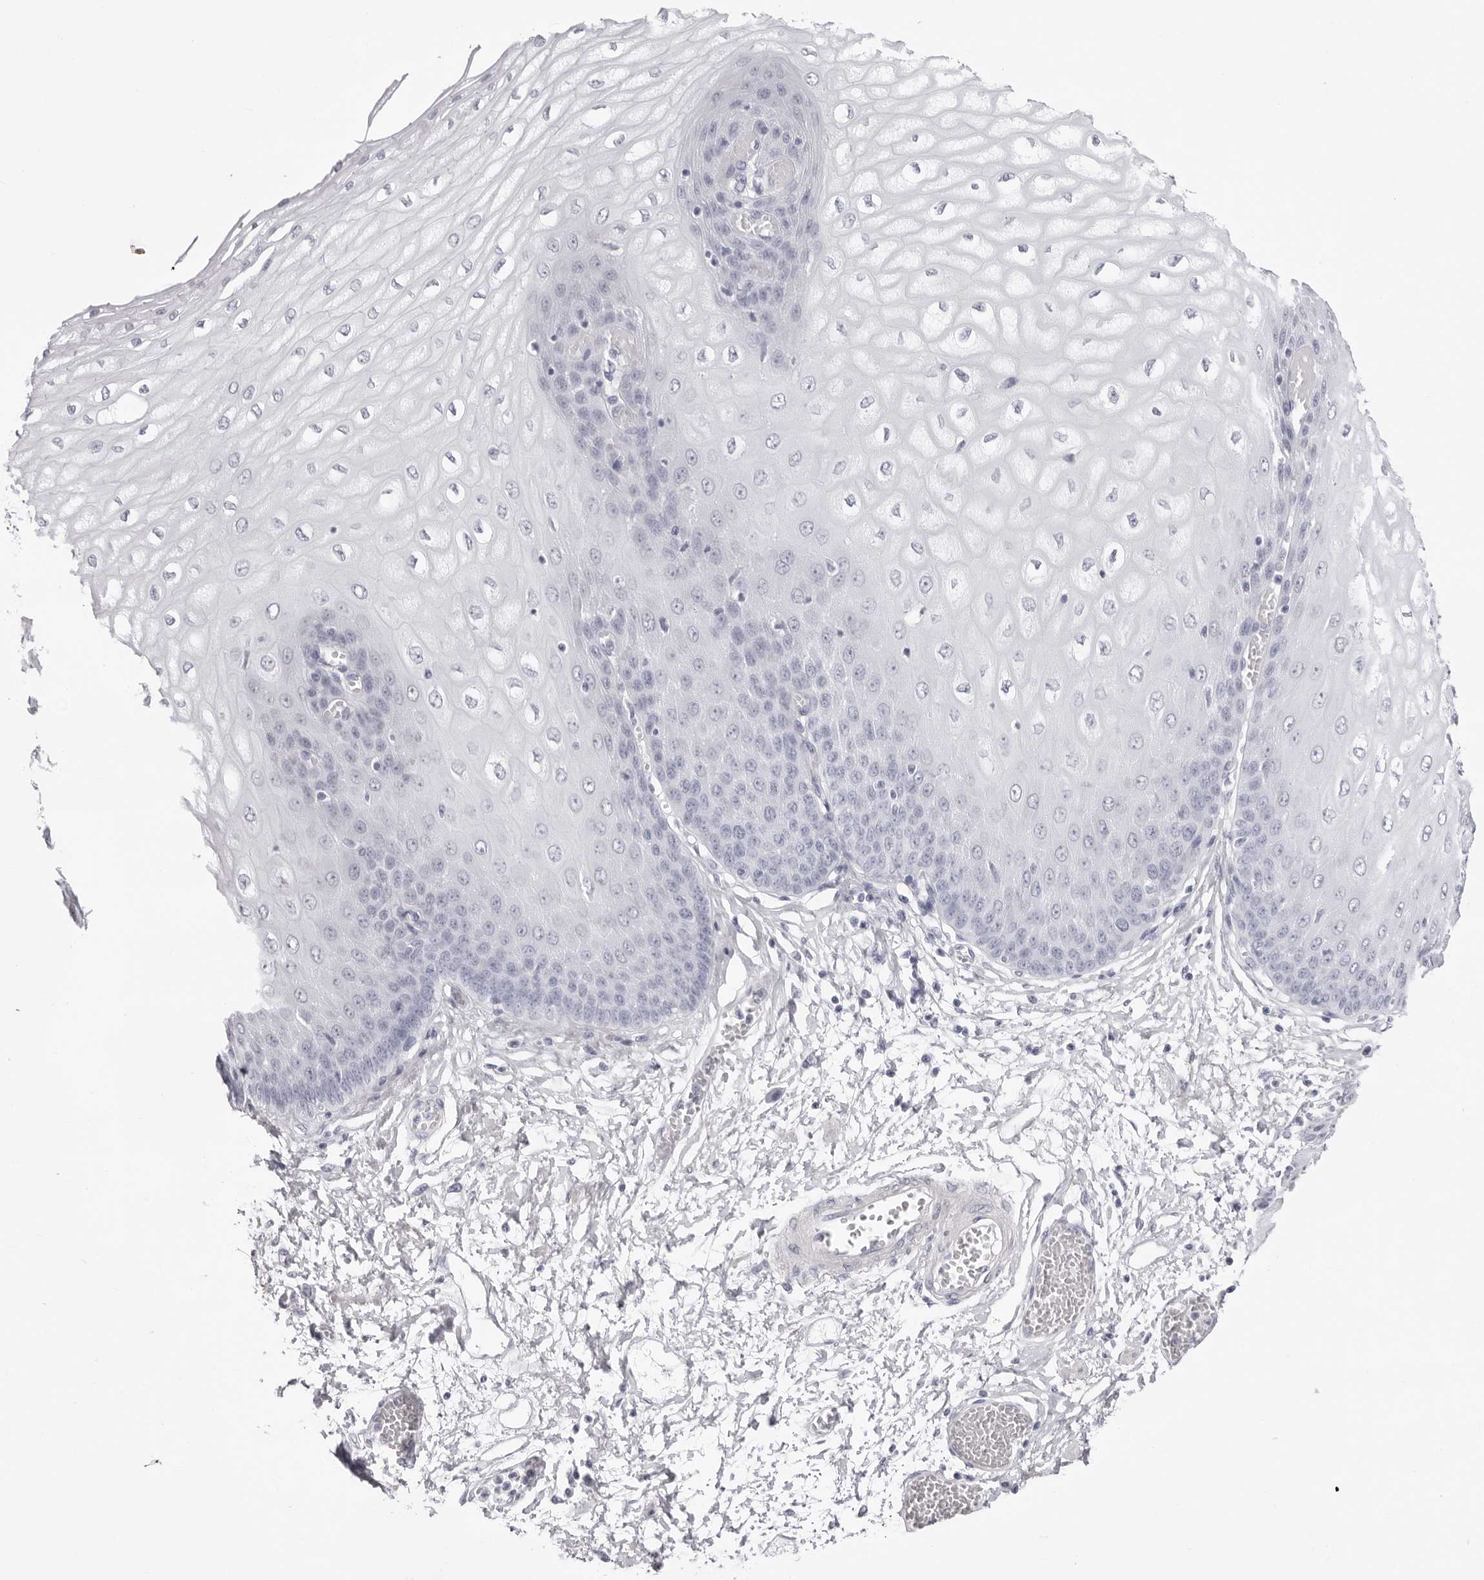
{"staining": {"intensity": "negative", "quantity": "none", "location": "none"}, "tissue": "esophagus", "cell_type": "Squamous epithelial cells", "image_type": "normal", "snomed": [{"axis": "morphology", "description": "Normal tissue, NOS"}, {"axis": "topography", "description": "Esophagus"}], "caption": "Immunohistochemical staining of unremarkable esophagus displays no significant staining in squamous epithelial cells. (DAB (3,3'-diaminobenzidine) IHC with hematoxylin counter stain).", "gene": "INSL3", "patient": {"sex": "male", "age": 60}}